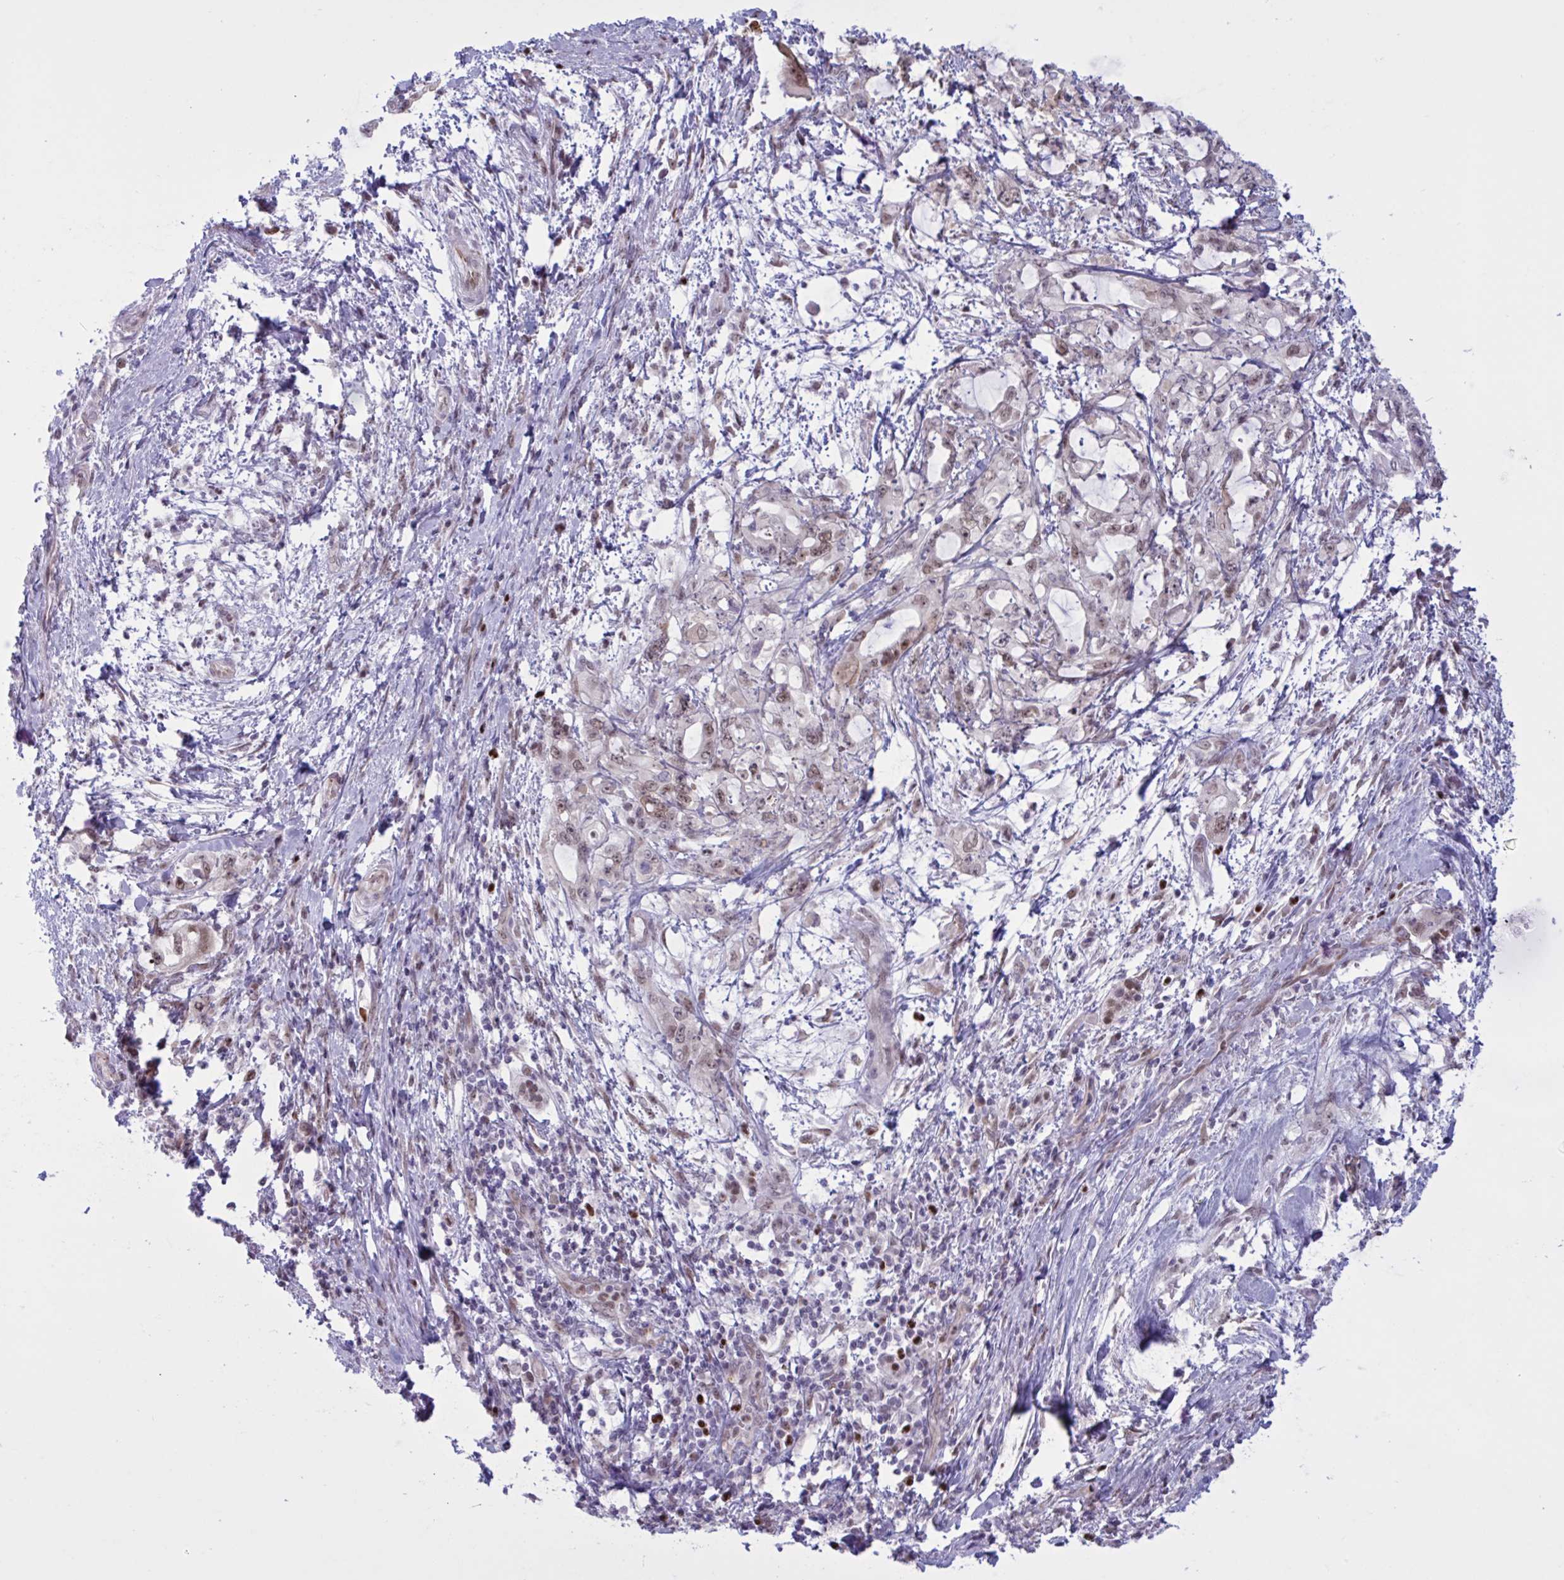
{"staining": {"intensity": "weak", "quantity": ">75%", "location": "nuclear"}, "tissue": "pancreatic cancer", "cell_type": "Tumor cells", "image_type": "cancer", "snomed": [{"axis": "morphology", "description": "Adenocarcinoma, NOS"}, {"axis": "topography", "description": "Pancreas"}], "caption": "The immunohistochemical stain labels weak nuclear expression in tumor cells of pancreatic cancer (adenocarcinoma) tissue.", "gene": "PRMT6", "patient": {"sex": "female", "age": 61}}